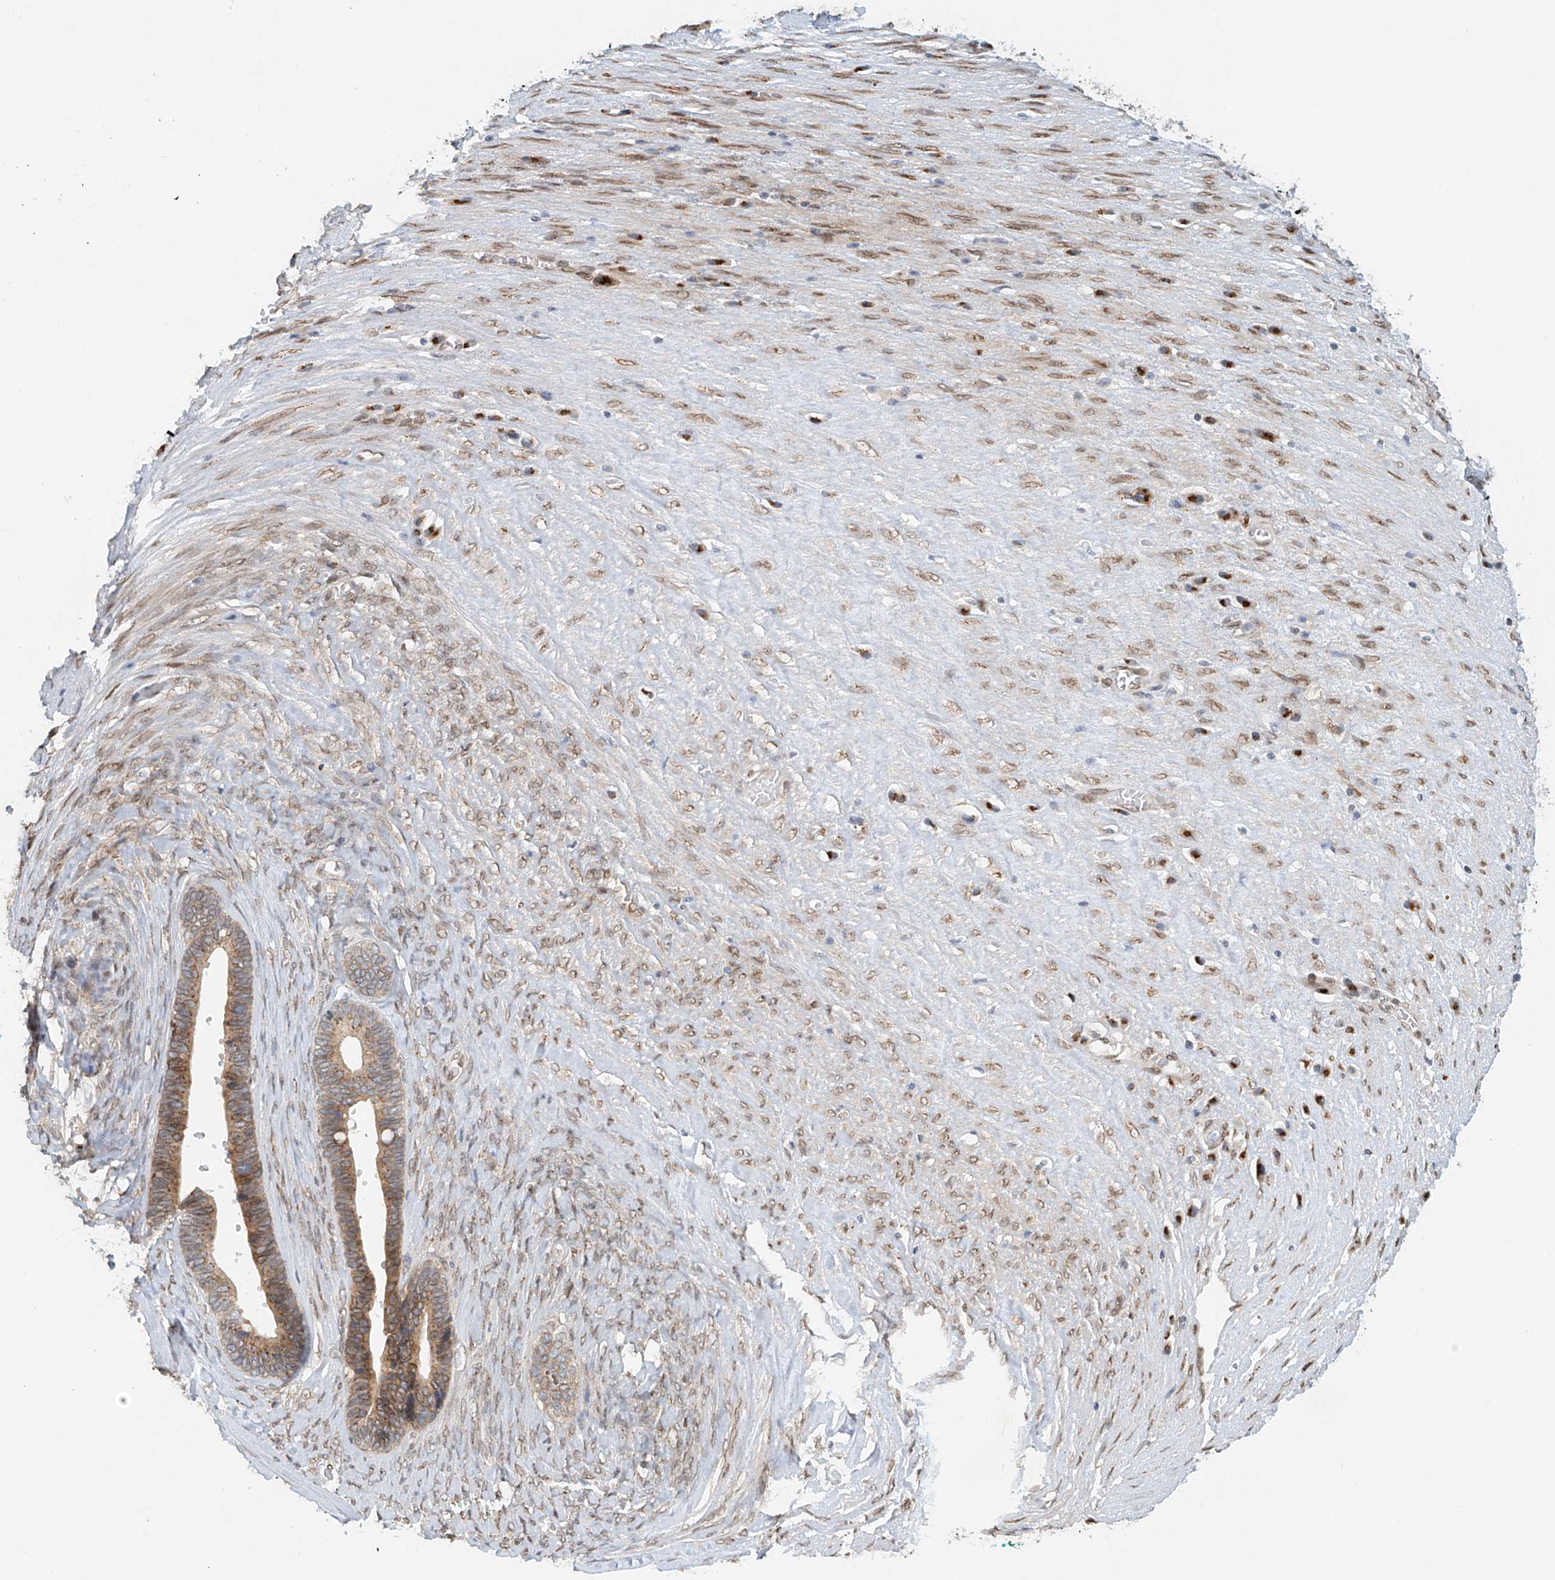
{"staining": {"intensity": "moderate", "quantity": ">75%", "location": "cytoplasmic/membranous"}, "tissue": "ovarian cancer", "cell_type": "Tumor cells", "image_type": "cancer", "snomed": [{"axis": "morphology", "description": "Cystadenocarcinoma, serous, NOS"}, {"axis": "topography", "description": "Ovary"}], "caption": "The micrograph exhibits a brown stain indicating the presence of a protein in the cytoplasmic/membranous of tumor cells in ovarian serous cystadenocarcinoma.", "gene": "STARD9", "patient": {"sex": "female", "age": 56}}